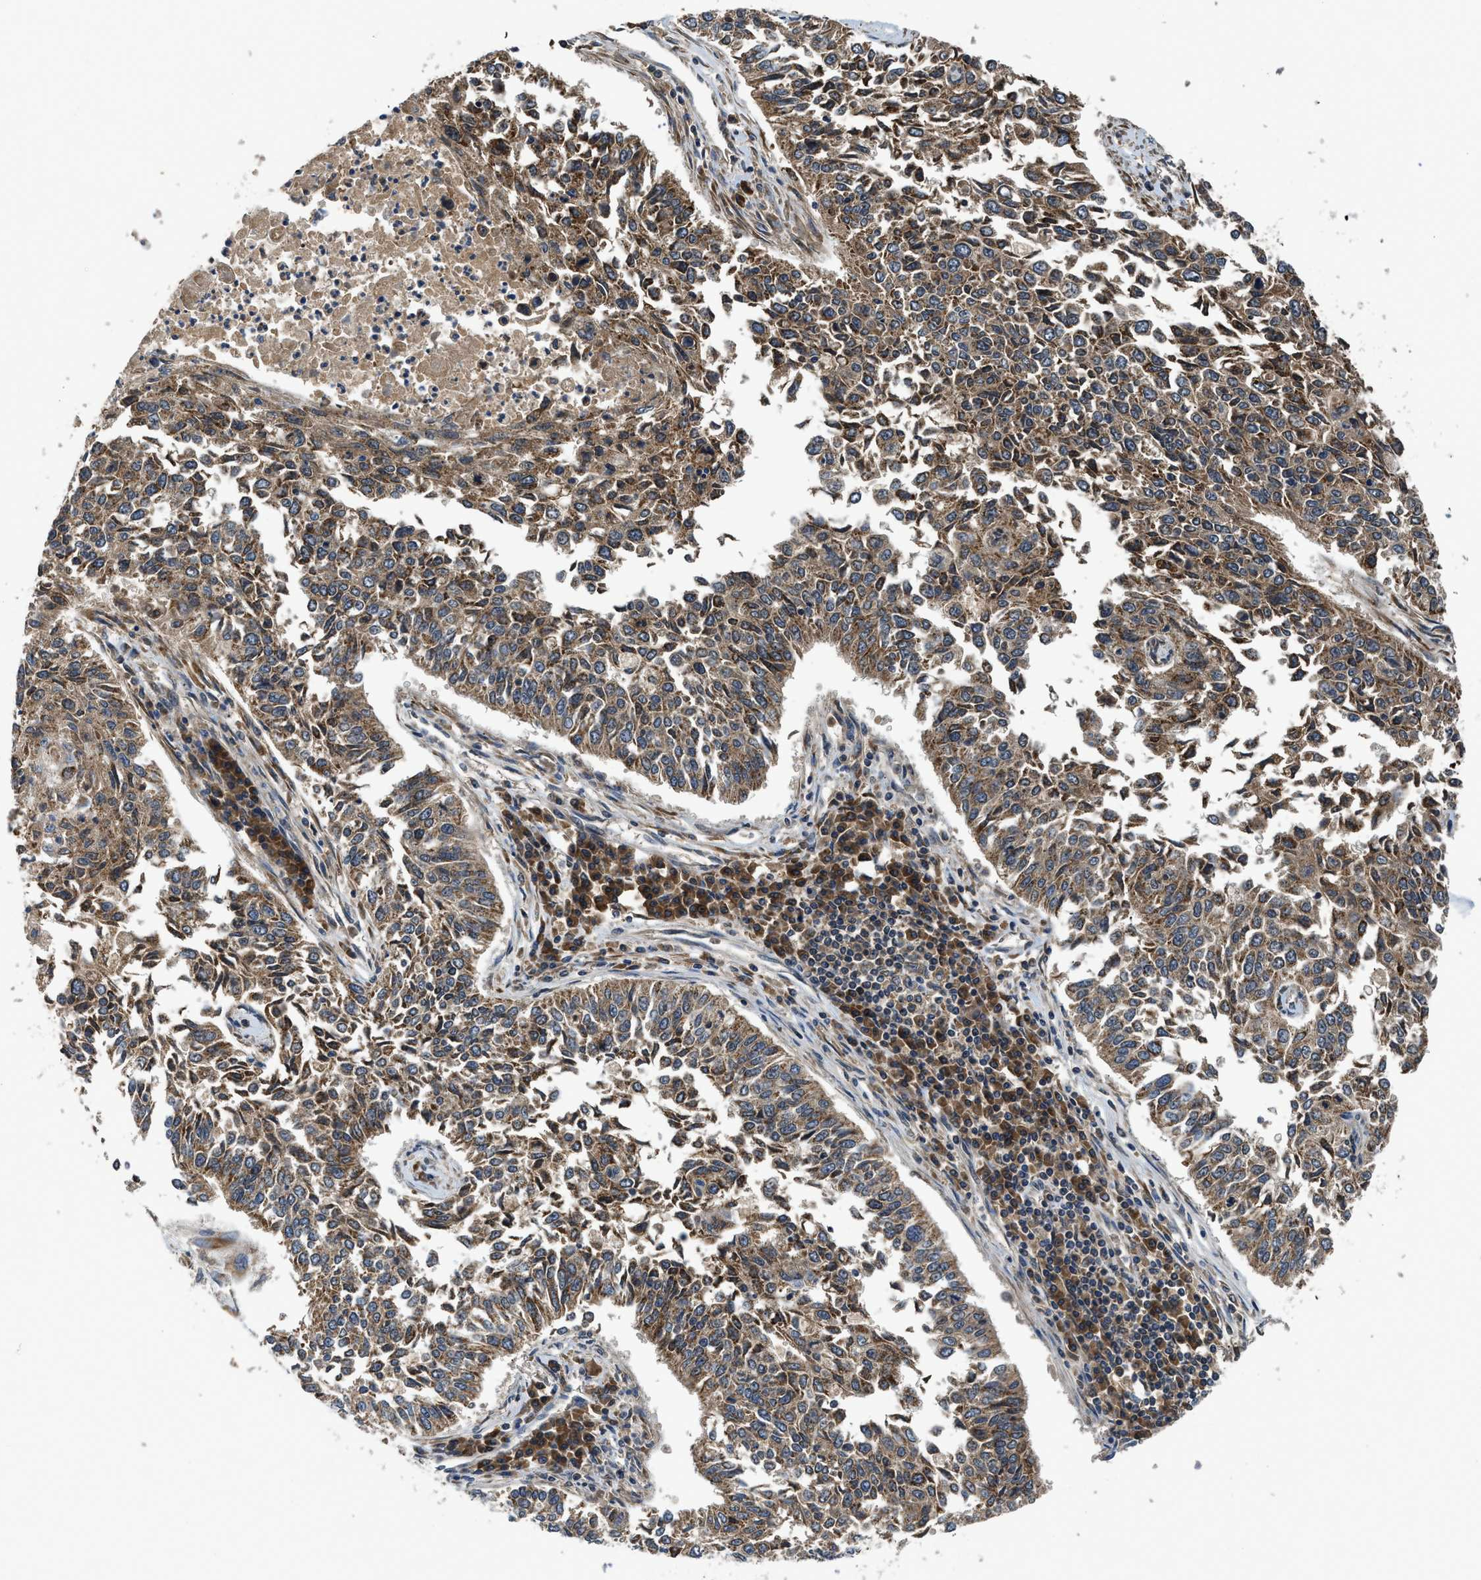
{"staining": {"intensity": "moderate", "quantity": ">75%", "location": "cytoplasmic/membranous"}, "tissue": "lung cancer", "cell_type": "Tumor cells", "image_type": "cancer", "snomed": [{"axis": "morphology", "description": "Normal tissue, NOS"}, {"axis": "morphology", "description": "Squamous cell carcinoma, NOS"}, {"axis": "topography", "description": "Cartilage tissue"}, {"axis": "topography", "description": "Bronchus"}, {"axis": "topography", "description": "Lung"}], "caption": "Lung cancer was stained to show a protein in brown. There is medium levels of moderate cytoplasmic/membranous positivity in about >75% of tumor cells. The staining was performed using DAB to visualize the protein expression in brown, while the nuclei were stained in blue with hematoxylin (Magnification: 20x).", "gene": "PAFAH2", "patient": {"sex": "female", "age": 49}}